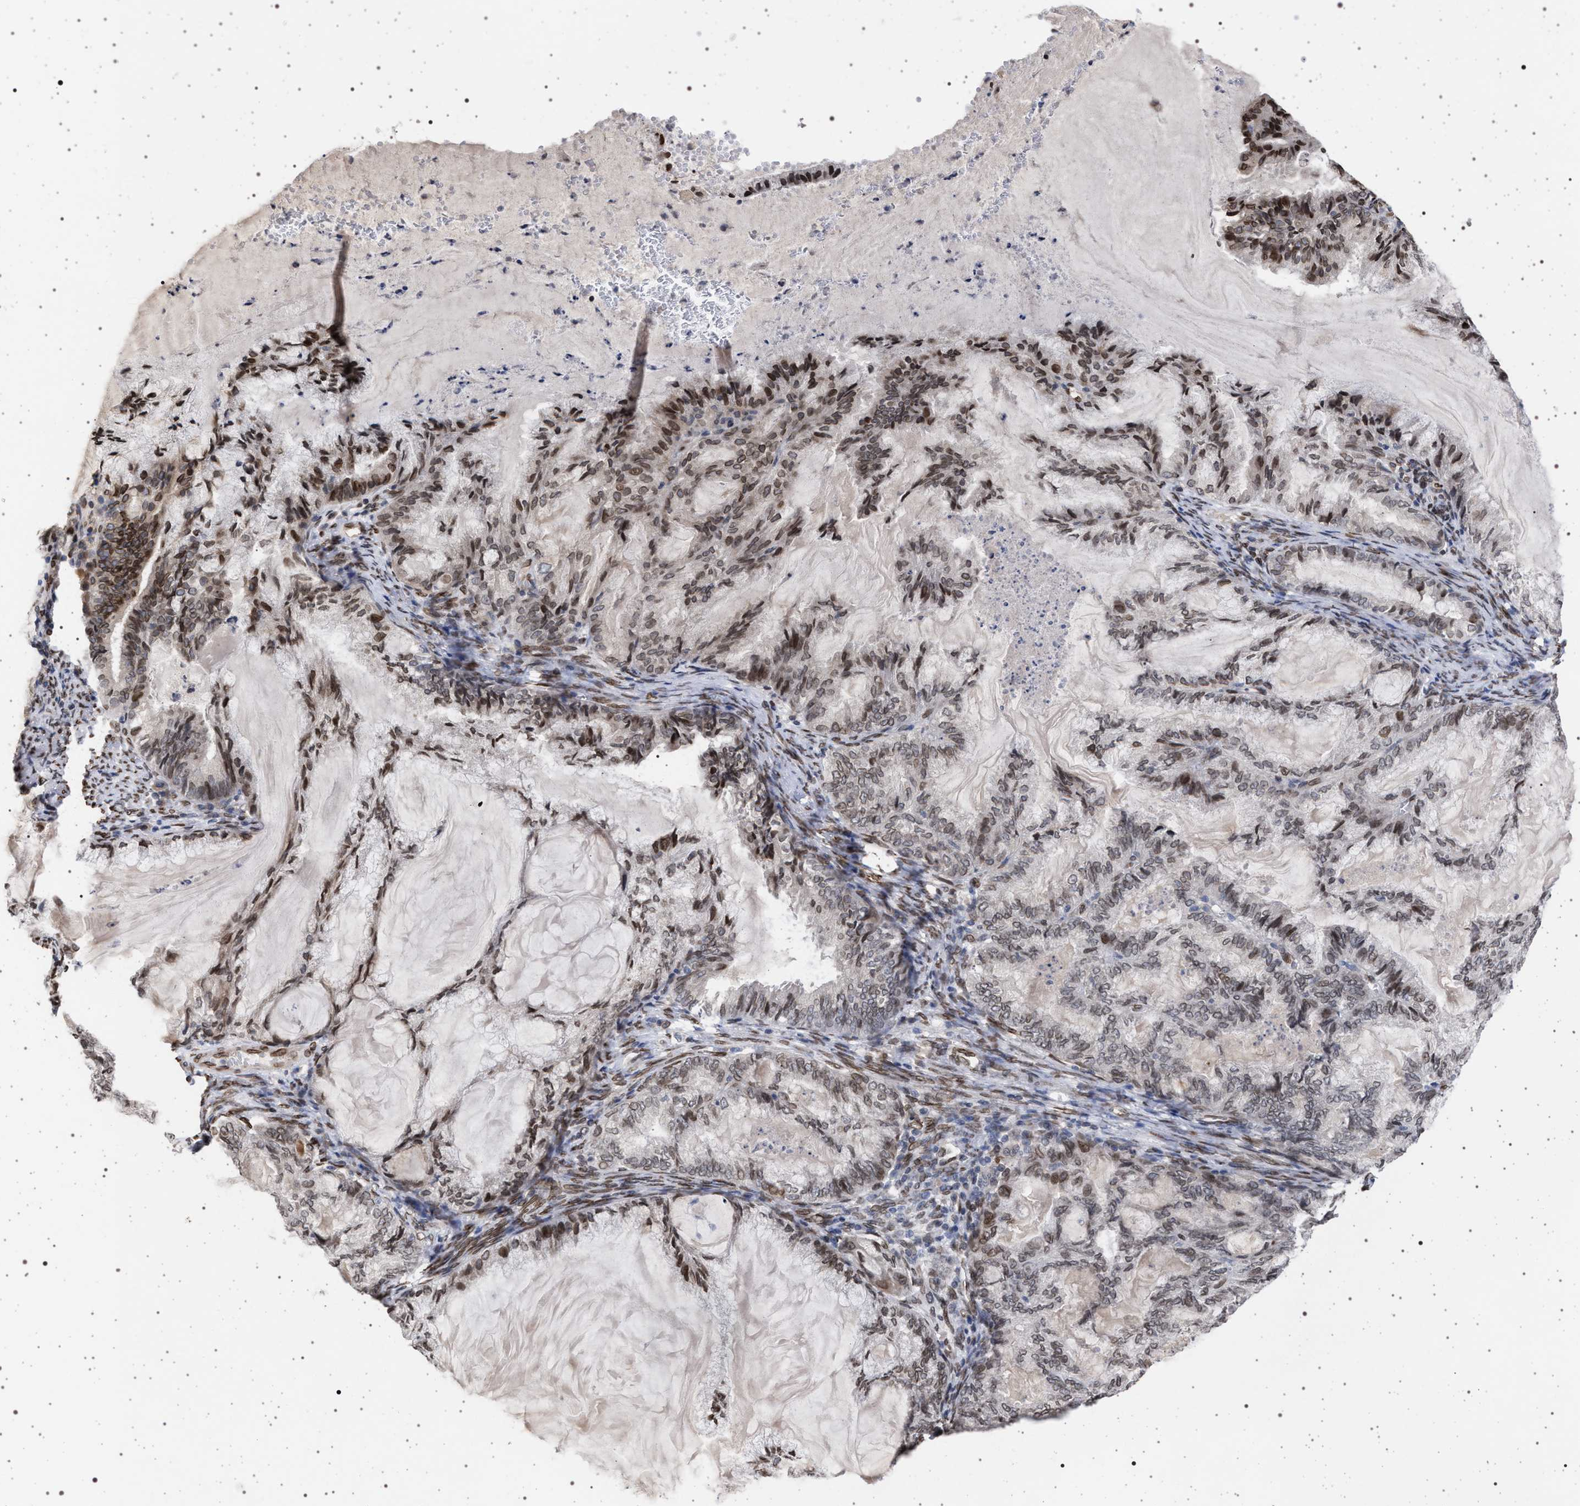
{"staining": {"intensity": "moderate", "quantity": ">75%", "location": "nuclear"}, "tissue": "endometrial cancer", "cell_type": "Tumor cells", "image_type": "cancer", "snomed": [{"axis": "morphology", "description": "Adenocarcinoma, NOS"}, {"axis": "topography", "description": "Endometrium"}], "caption": "Protein expression analysis of endometrial adenocarcinoma demonstrates moderate nuclear staining in approximately >75% of tumor cells. (Stains: DAB (3,3'-diaminobenzidine) in brown, nuclei in blue, Microscopy: brightfield microscopy at high magnification).", "gene": "ING2", "patient": {"sex": "female", "age": 86}}